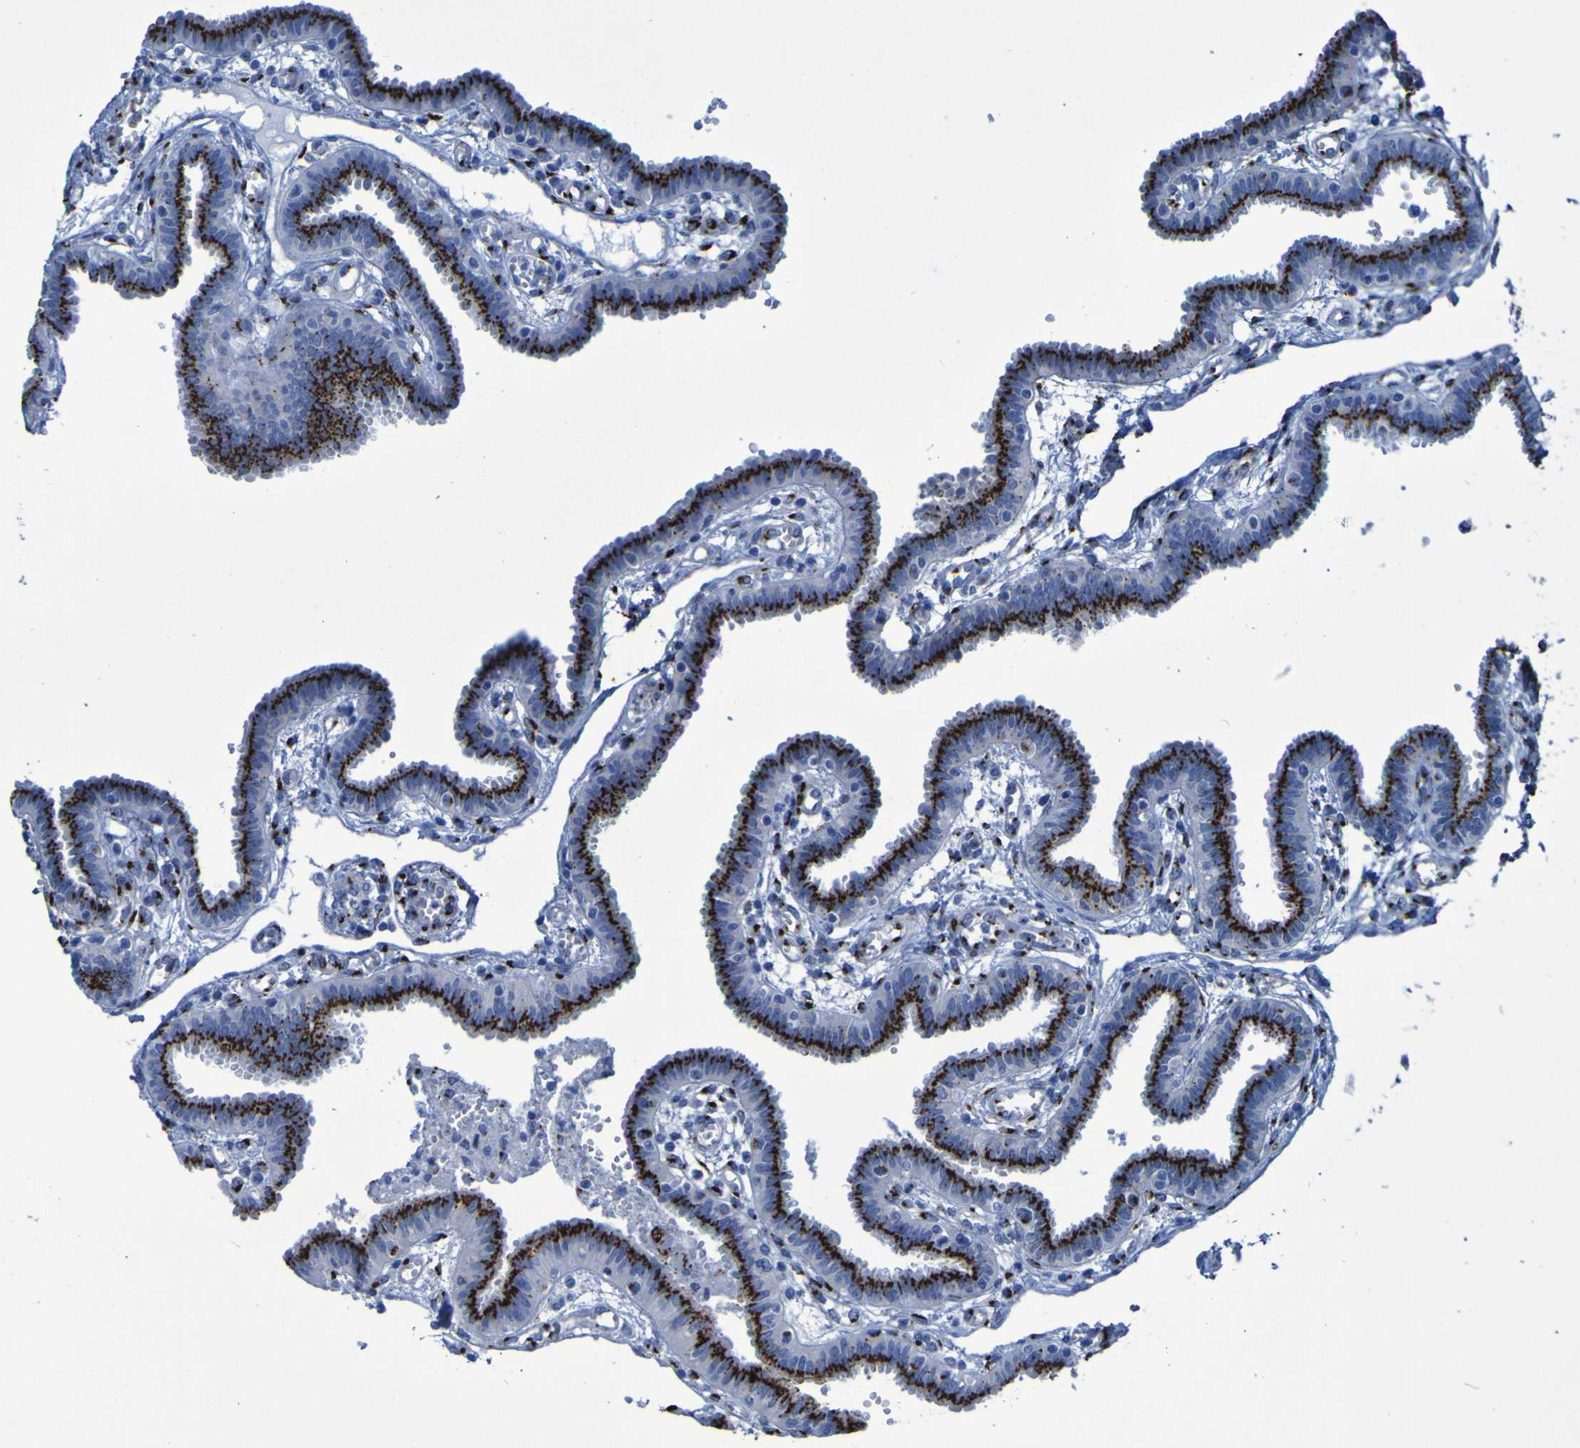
{"staining": {"intensity": "strong", "quantity": ">75%", "location": "cytoplasmic/membranous"}, "tissue": "fallopian tube", "cell_type": "Glandular cells", "image_type": "normal", "snomed": [{"axis": "morphology", "description": "Normal tissue, NOS"}, {"axis": "topography", "description": "Fallopian tube"}], "caption": "Immunohistochemical staining of unremarkable fallopian tube exhibits strong cytoplasmic/membranous protein staining in approximately >75% of glandular cells. (DAB (3,3'-diaminobenzidine) IHC, brown staining for protein, blue staining for nuclei).", "gene": "GOLM1", "patient": {"sex": "female", "age": 32}}